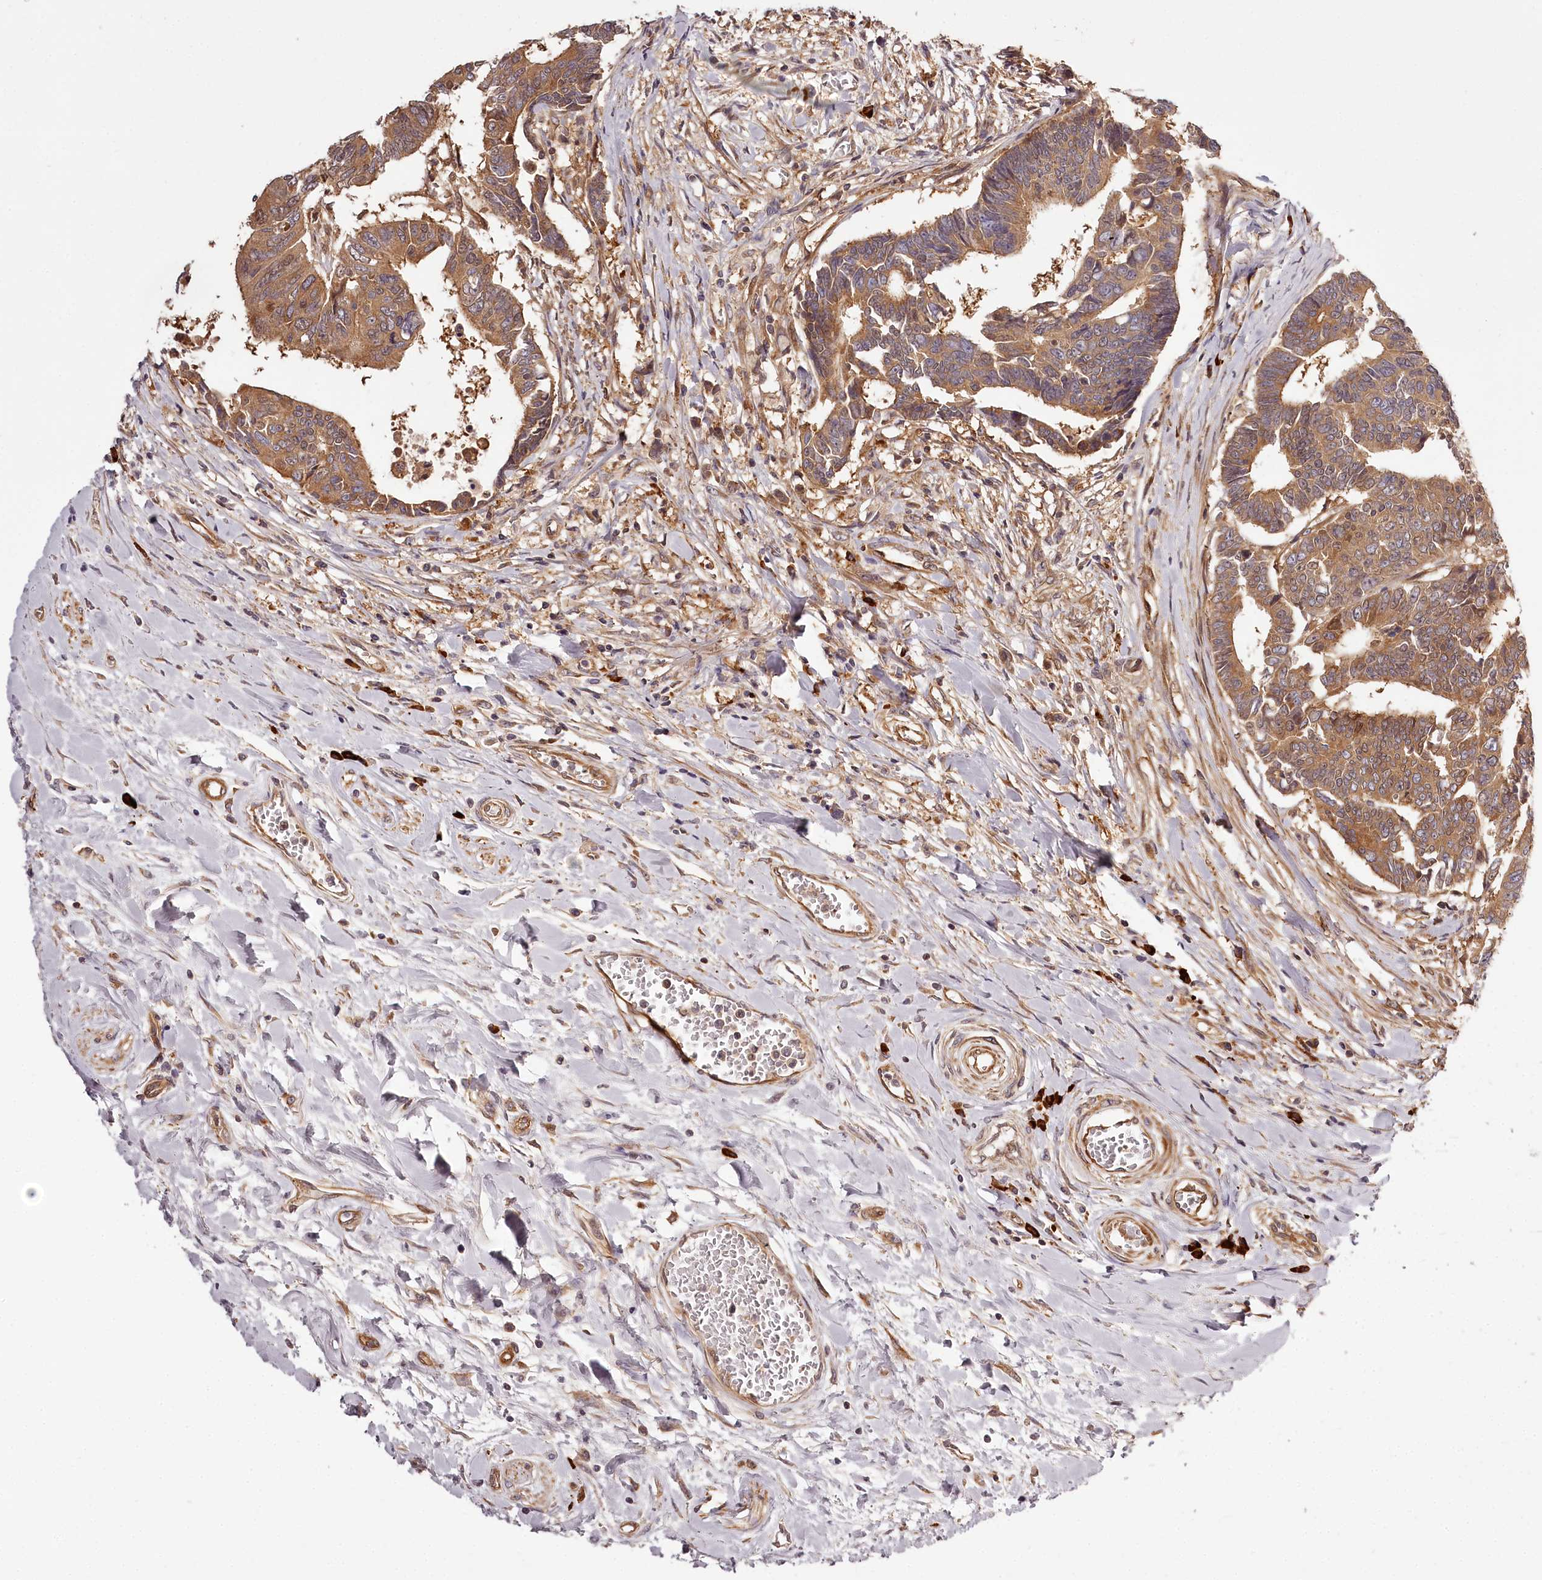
{"staining": {"intensity": "moderate", "quantity": ">75%", "location": "cytoplasmic/membranous"}, "tissue": "colorectal cancer", "cell_type": "Tumor cells", "image_type": "cancer", "snomed": [{"axis": "morphology", "description": "Adenocarcinoma, NOS"}, {"axis": "topography", "description": "Rectum"}], "caption": "Immunohistochemical staining of human colorectal cancer (adenocarcinoma) demonstrates medium levels of moderate cytoplasmic/membranous positivity in approximately >75% of tumor cells.", "gene": "TARS1", "patient": {"sex": "female", "age": 65}}